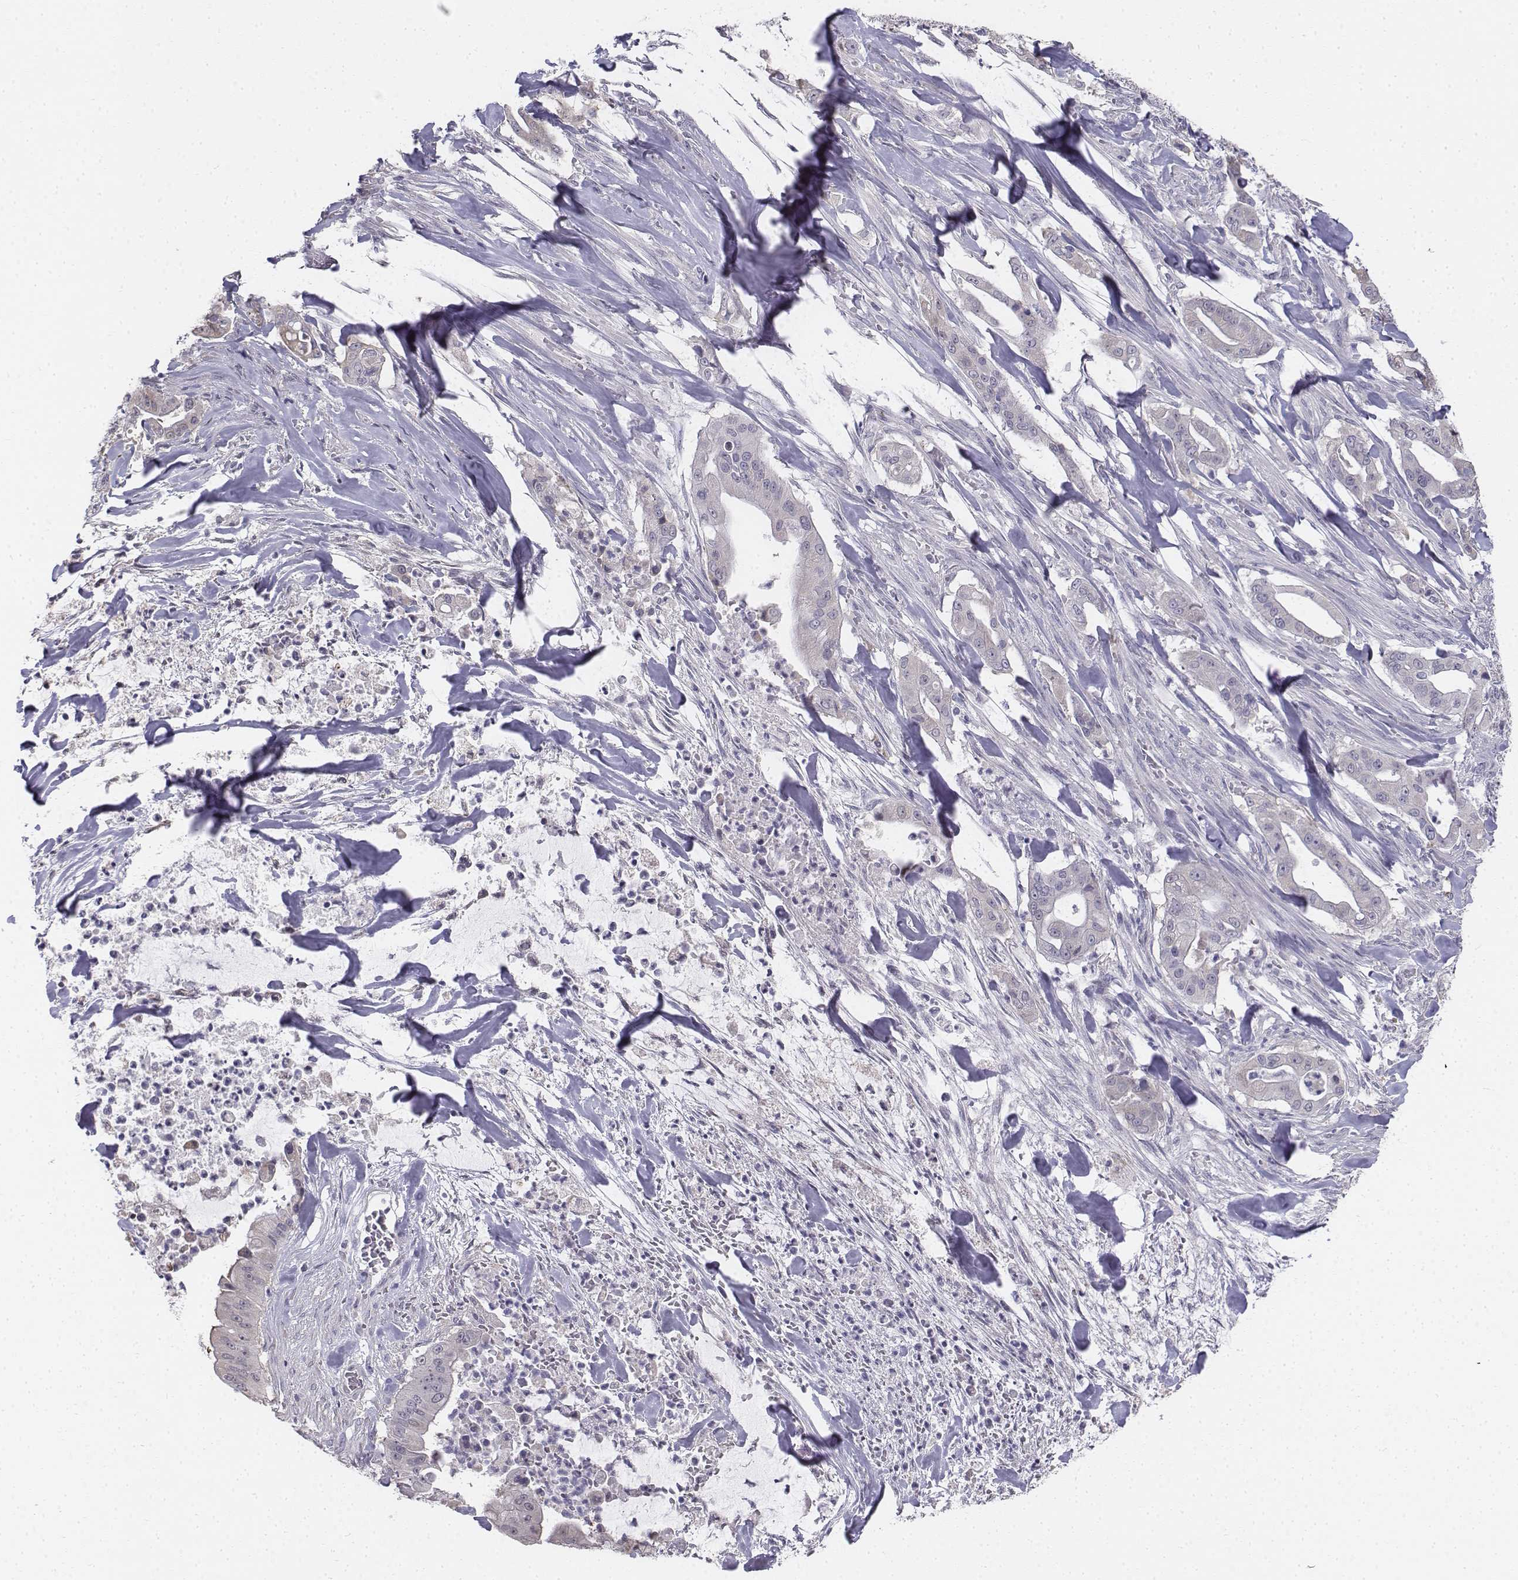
{"staining": {"intensity": "negative", "quantity": "none", "location": "none"}, "tissue": "pancreatic cancer", "cell_type": "Tumor cells", "image_type": "cancer", "snomed": [{"axis": "morphology", "description": "Normal tissue, NOS"}, {"axis": "morphology", "description": "Inflammation, NOS"}, {"axis": "morphology", "description": "Adenocarcinoma, NOS"}, {"axis": "topography", "description": "Pancreas"}], "caption": "This is a micrograph of immunohistochemistry staining of pancreatic cancer, which shows no positivity in tumor cells.", "gene": "PENK", "patient": {"sex": "male", "age": 57}}